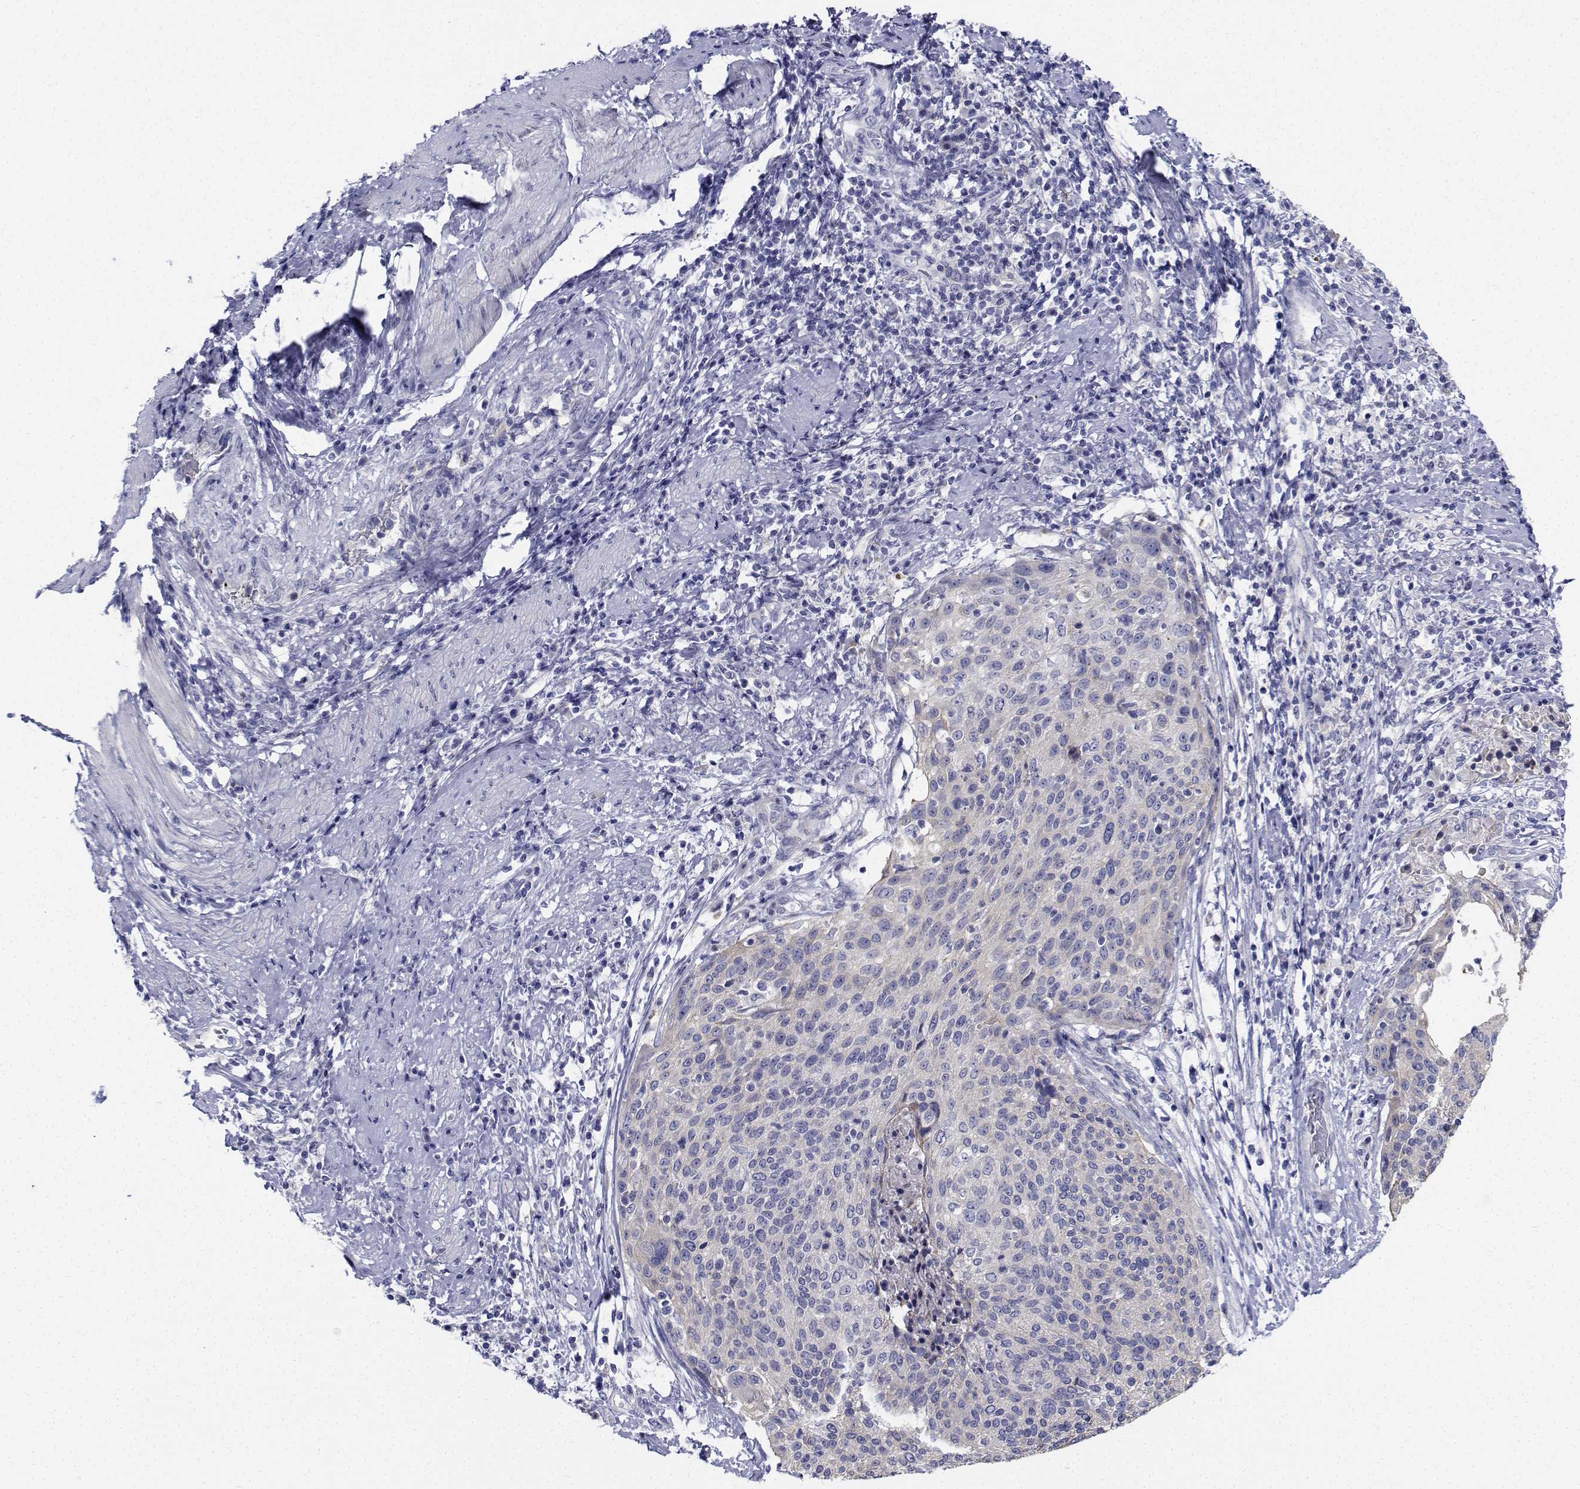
{"staining": {"intensity": "negative", "quantity": "none", "location": "none"}, "tissue": "cervical cancer", "cell_type": "Tumor cells", "image_type": "cancer", "snomed": [{"axis": "morphology", "description": "Squamous cell carcinoma, NOS"}, {"axis": "topography", "description": "Cervix"}], "caption": "High magnification brightfield microscopy of cervical squamous cell carcinoma stained with DAB (brown) and counterstained with hematoxylin (blue): tumor cells show no significant expression.", "gene": "CDHR3", "patient": {"sex": "female", "age": 31}}